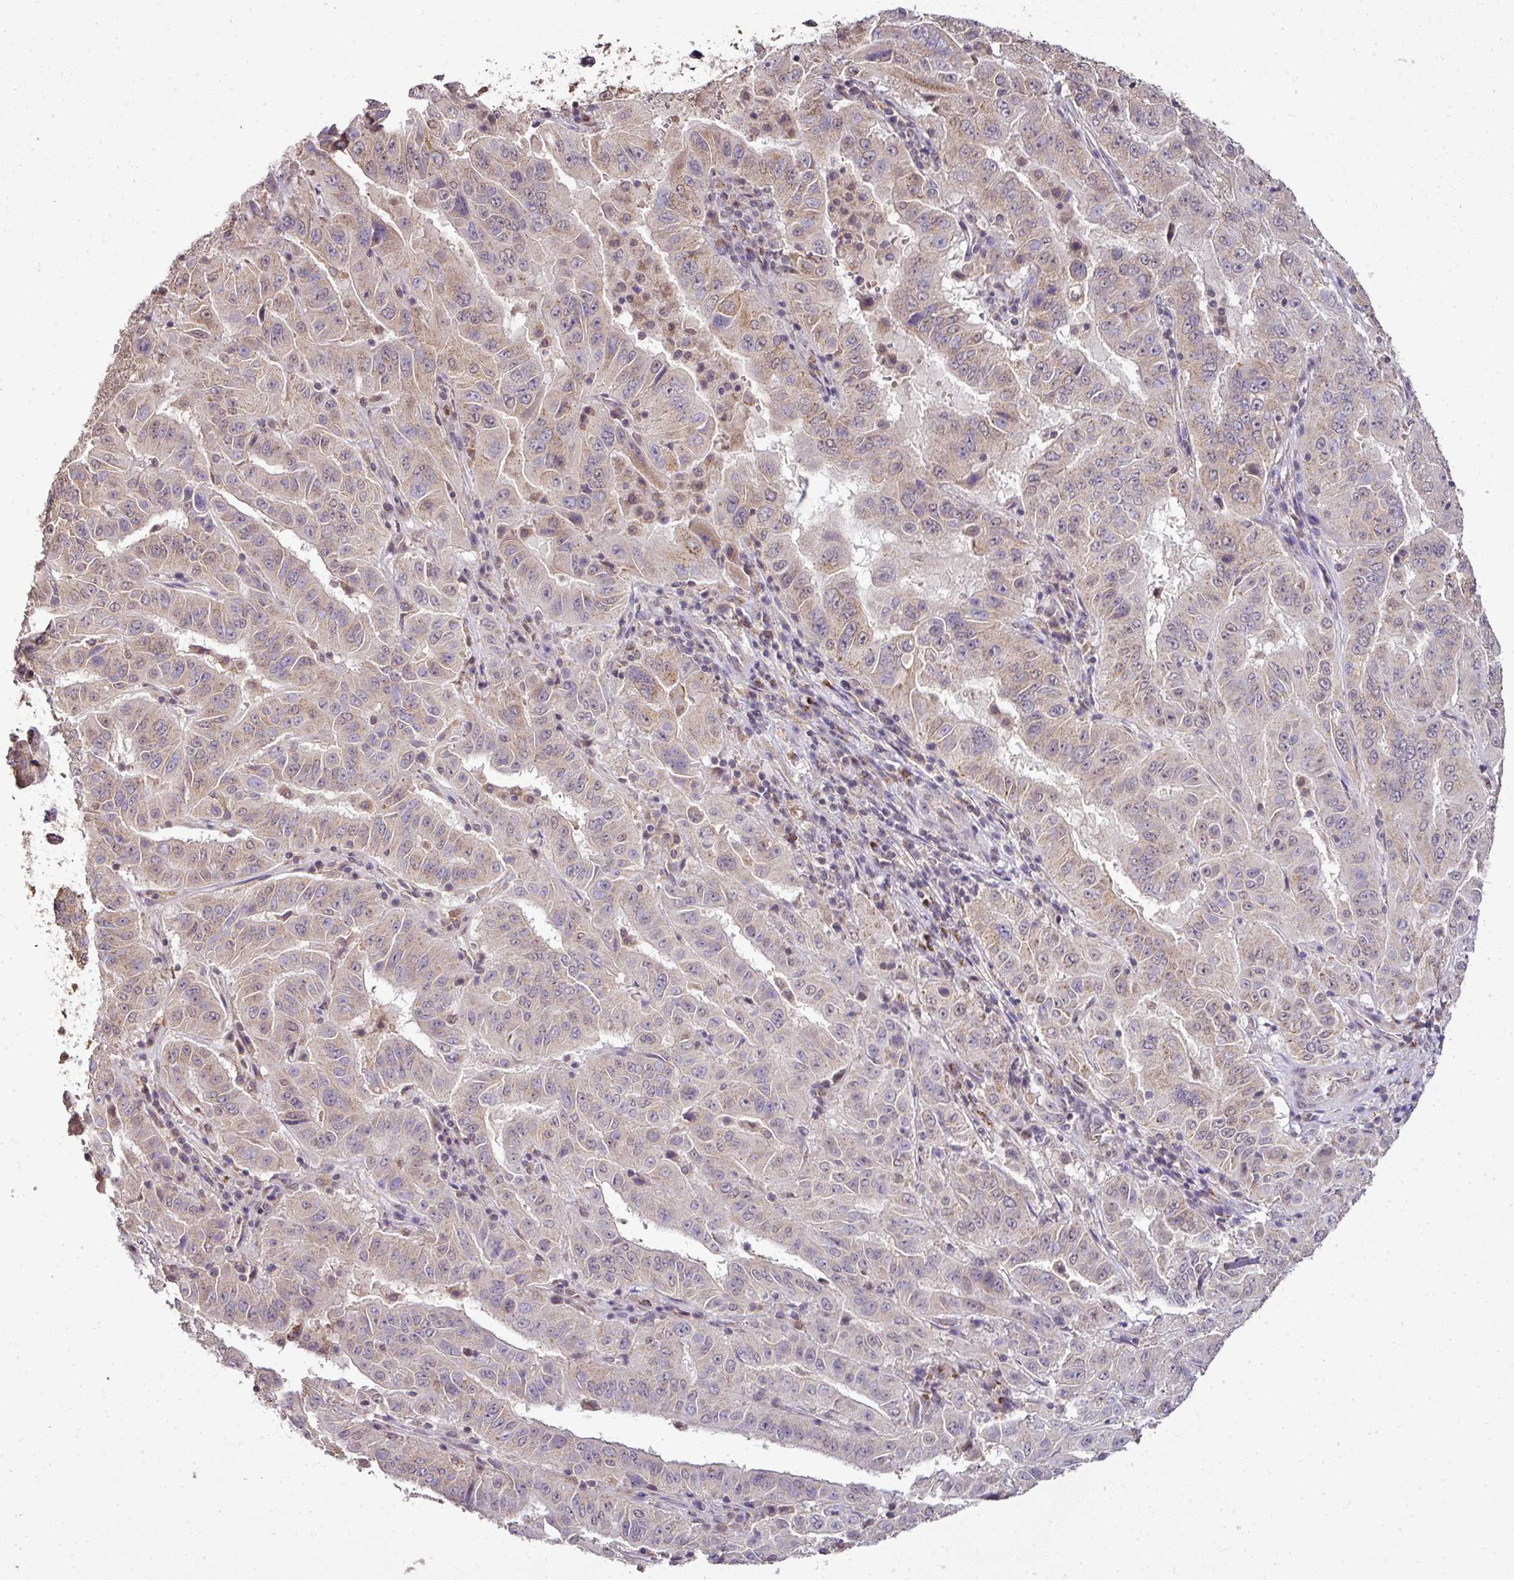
{"staining": {"intensity": "weak", "quantity": ">75%", "location": "cytoplasmic/membranous"}, "tissue": "pancreatic cancer", "cell_type": "Tumor cells", "image_type": "cancer", "snomed": [{"axis": "morphology", "description": "Adenocarcinoma, NOS"}, {"axis": "topography", "description": "Pancreas"}], "caption": "Pancreatic cancer was stained to show a protein in brown. There is low levels of weak cytoplasmic/membranous expression in approximately >75% of tumor cells.", "gene": "JPH2", "patient": {"sex": "male", "age": 63}}